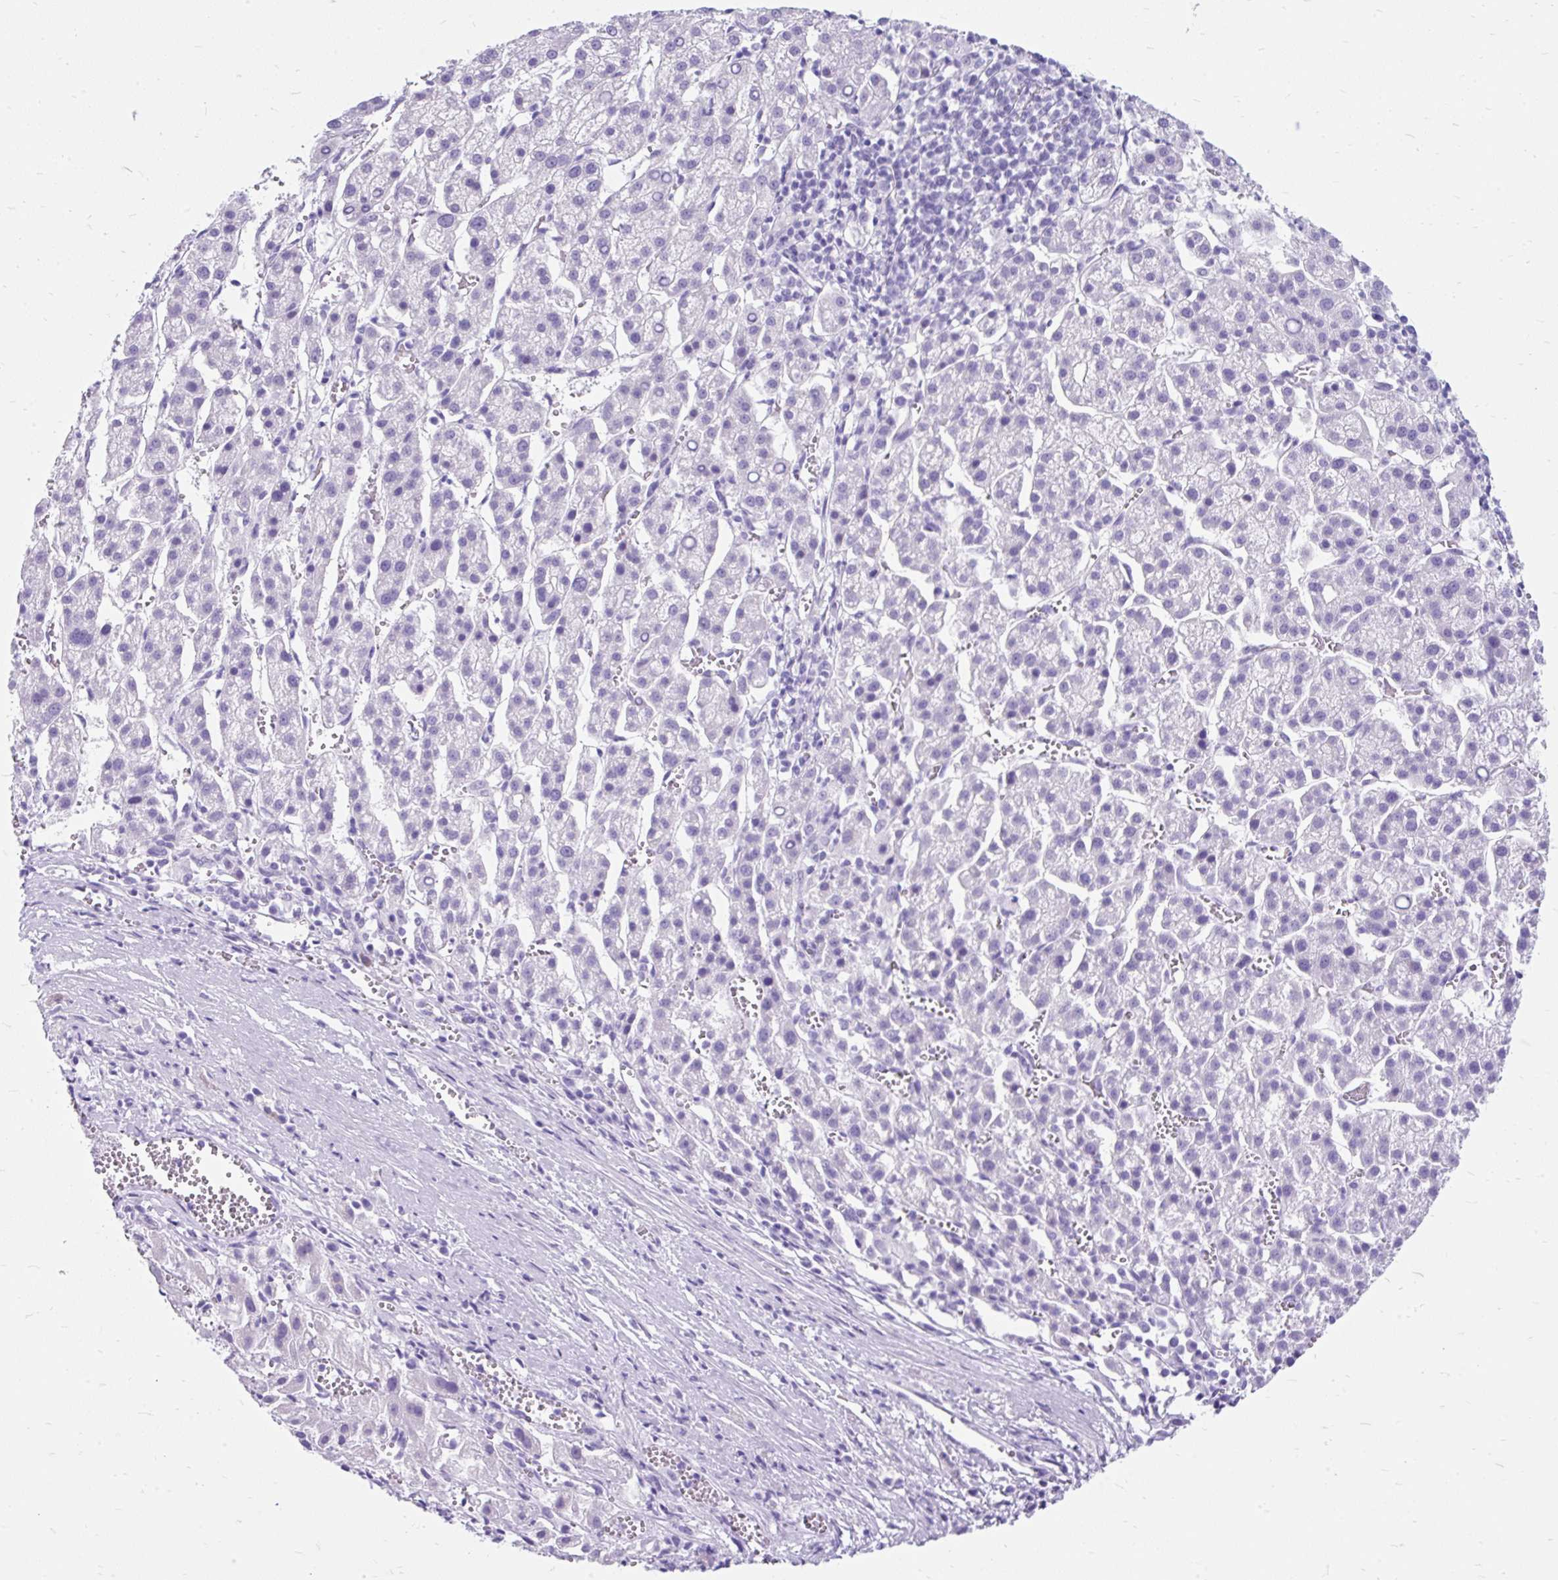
{"staining": {"intensity": "negative", "quantity": "none", "location": "none"}, "tissue": "liver cancer", "cell_type": "Tumor cells", "image_type": "cancer", "snomed": [{"axis": "morphology", "description": "Carcinoma, Hepatocellular, NOS"}, {"axis": "topography", "description": "Liver"}], "caption": "Hepatocellular carcinoma (liver) stained for a protein using IHC demonstrates no positivity tumor cells.", "gene": "SCGB1A1", "patient": {"sex": "female", "age": 58}}